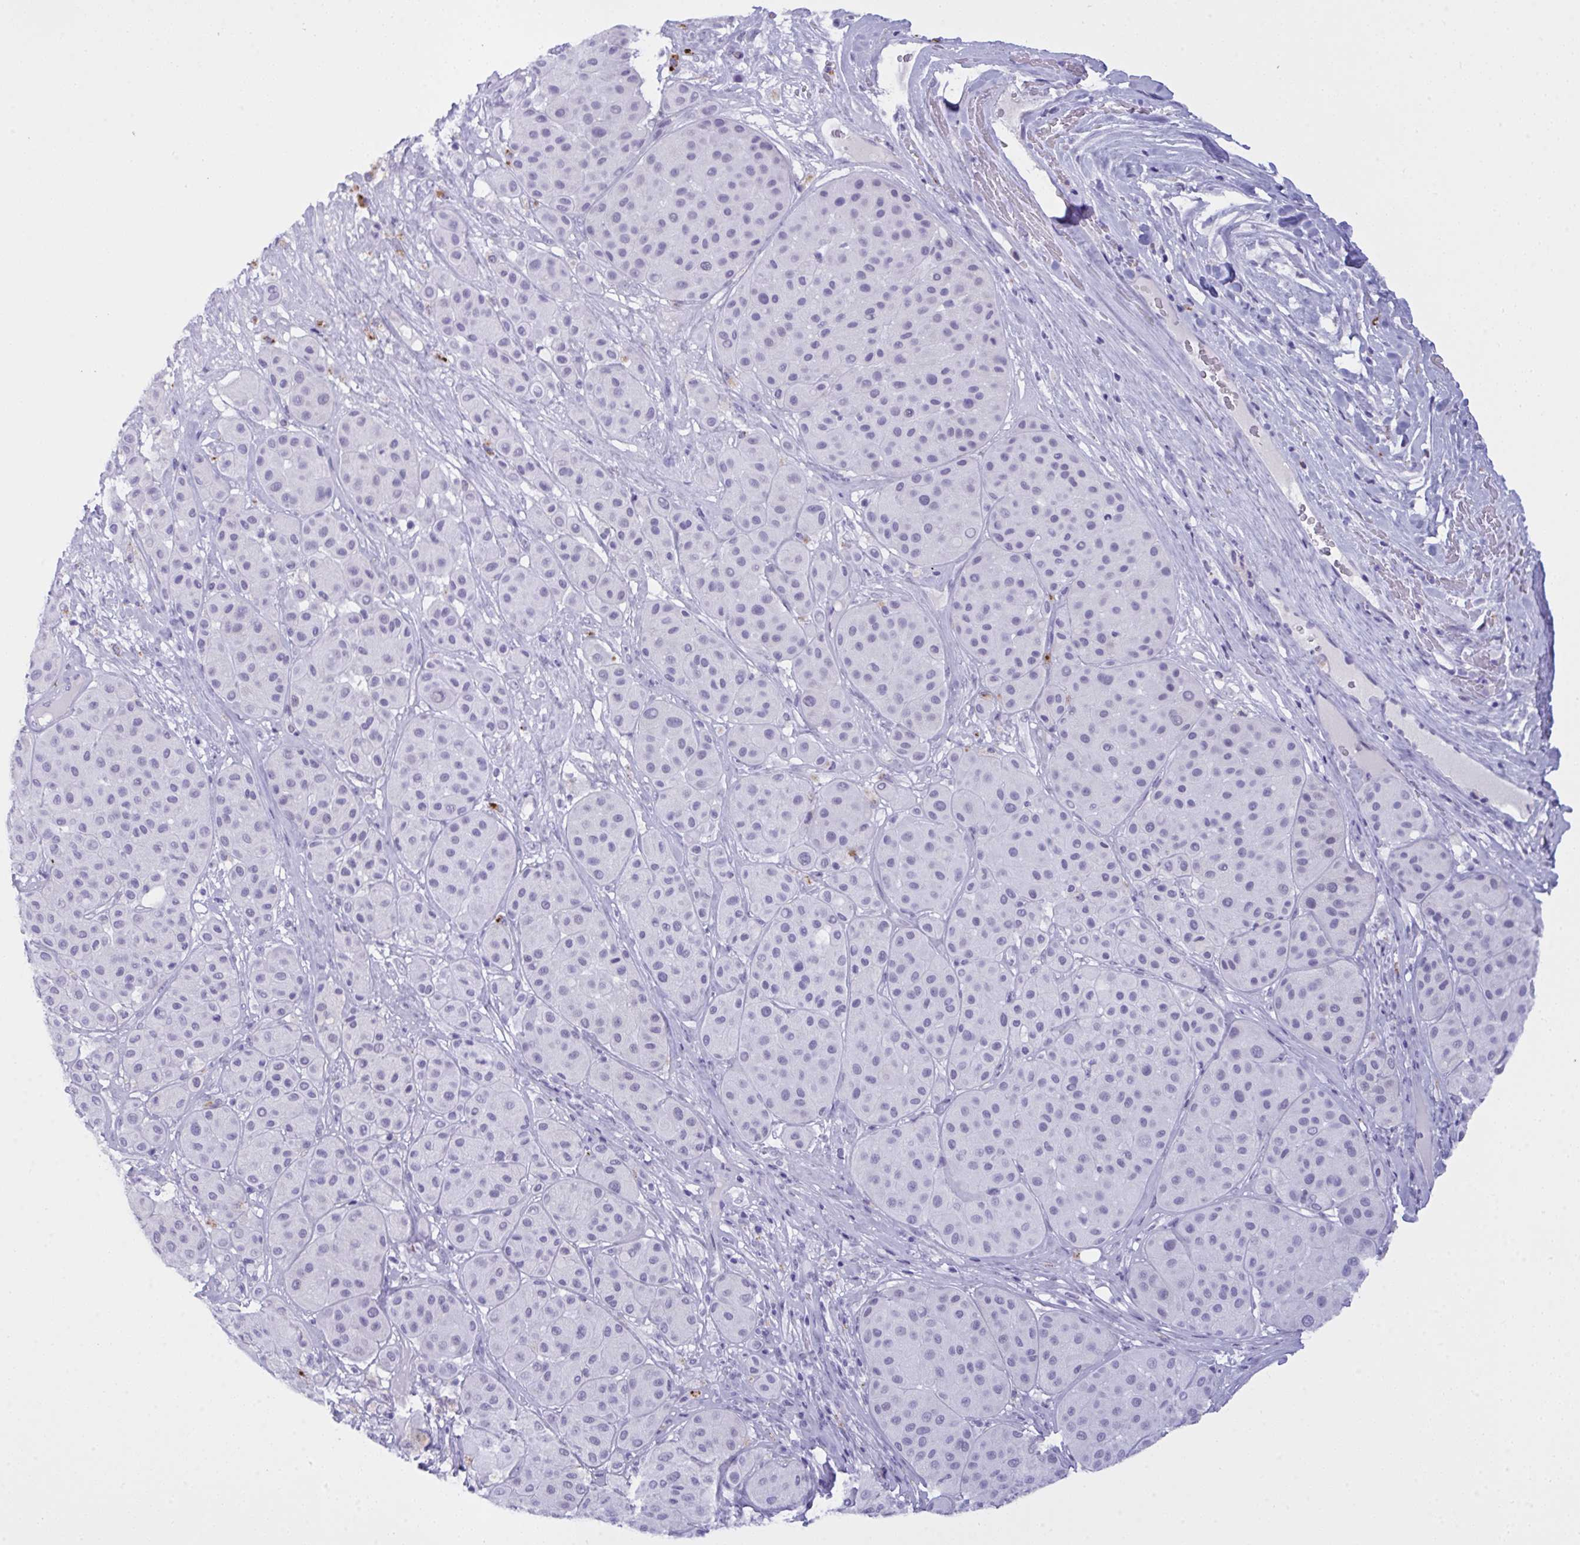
{"staining": {"intensity": "negative", "quantity": "none", "location": "none"}, "tissue": "melanoma", "cell_type": "Tumor cells", "image_type": "cancer", "snomed": [{"axis": "morphology", "description": "Malignant melanoma, Metastatic site"}, {"axis": "topography", "description": "Smooth muscle"}], "caption": "High power microscopy histopathology image of an IHC histopathology image of melanoma, revealing no significant expression in tumor cells.", "gene": "ELN", "patient": {"sex": "male", "age": 41}}